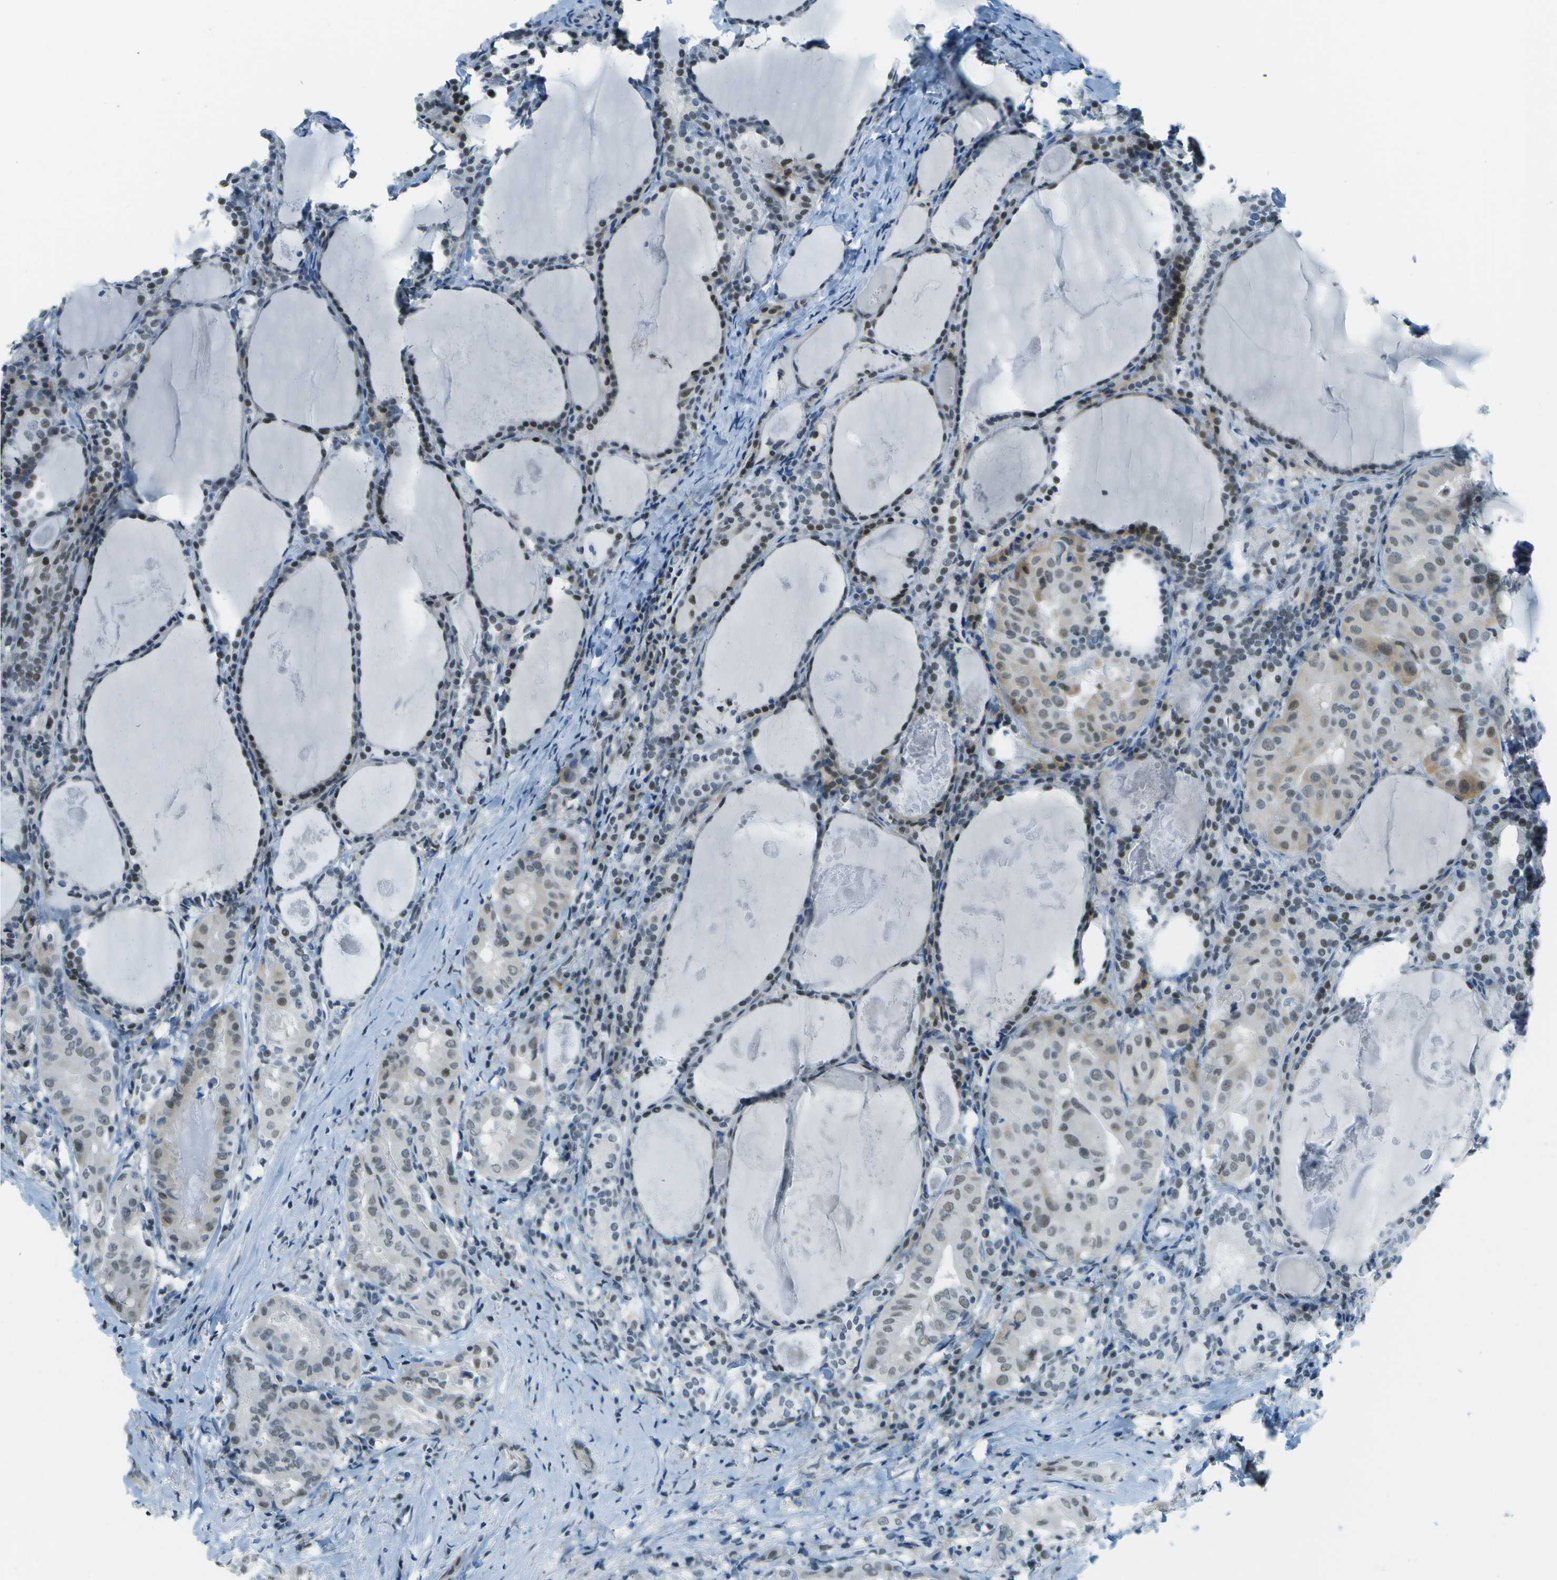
{"staining": {"intensity": "weak", "quantity": "<25%", "location": "nuclear"}, "tissue": "thyroid cancer", "cell_type": "Tumor cells", "image_type": "cancer", "snomed": [{"axis": "morphology", "description": "Papillary adenocarcinoma, NOS"}, {"axis": "topography", "description": "Thyroid gland"}], "caption": "There is no significant staining in tumor cells of papillary adenocarcinoma (thyroid).", "gene": "NEK11", "patient": {"sex": "female", "age": 42}}